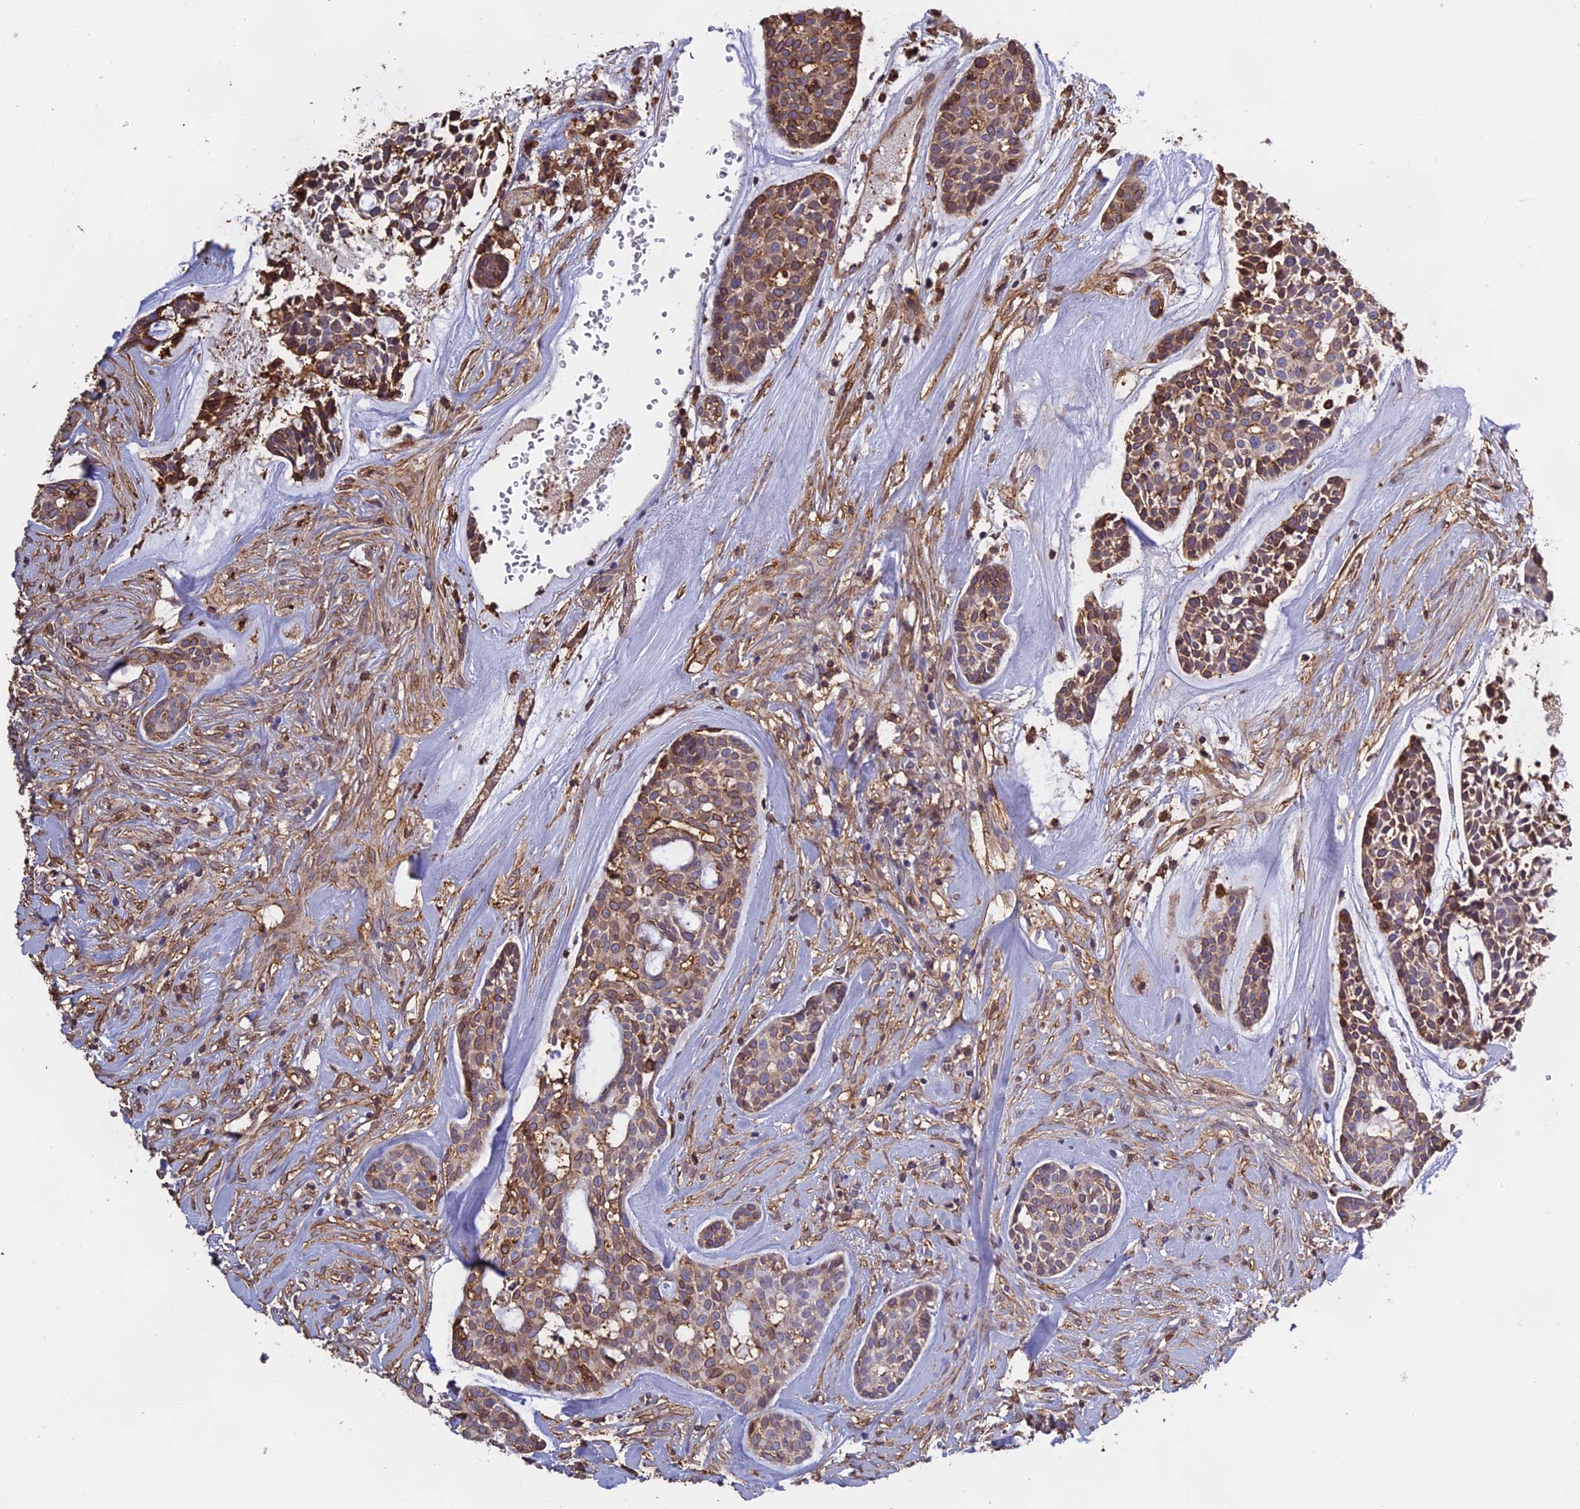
{"staining": {"intensity": "moderate", "quantity": ">75%", "location": "cytoplasmic/membranous"}, "tissue": "head and neck cancer", "cell_type": "Tumor cells", "image_type": "cancer", "snomed": [{"axis": "morphology", "description": "Normal tissue, NOS"}, {"axis": "morphology", "description": "Adenocarcinoma, NOS"}, {"axis": "topography", "description": "Subcutis"}, {"axis": "topography", "description": "Nasopharynx"}, {"axis": "topography", "description": "Head-Neck"}], "caption": "A high-resolution histopathology image shows IHC staining of head and neck adenocarcinoma, which displays moderate cytoplasmic/membranous positivity in about >75% of tumor cells.", "gene": "TMEM255B", "patient": {"sex": "female", "age": 73}}